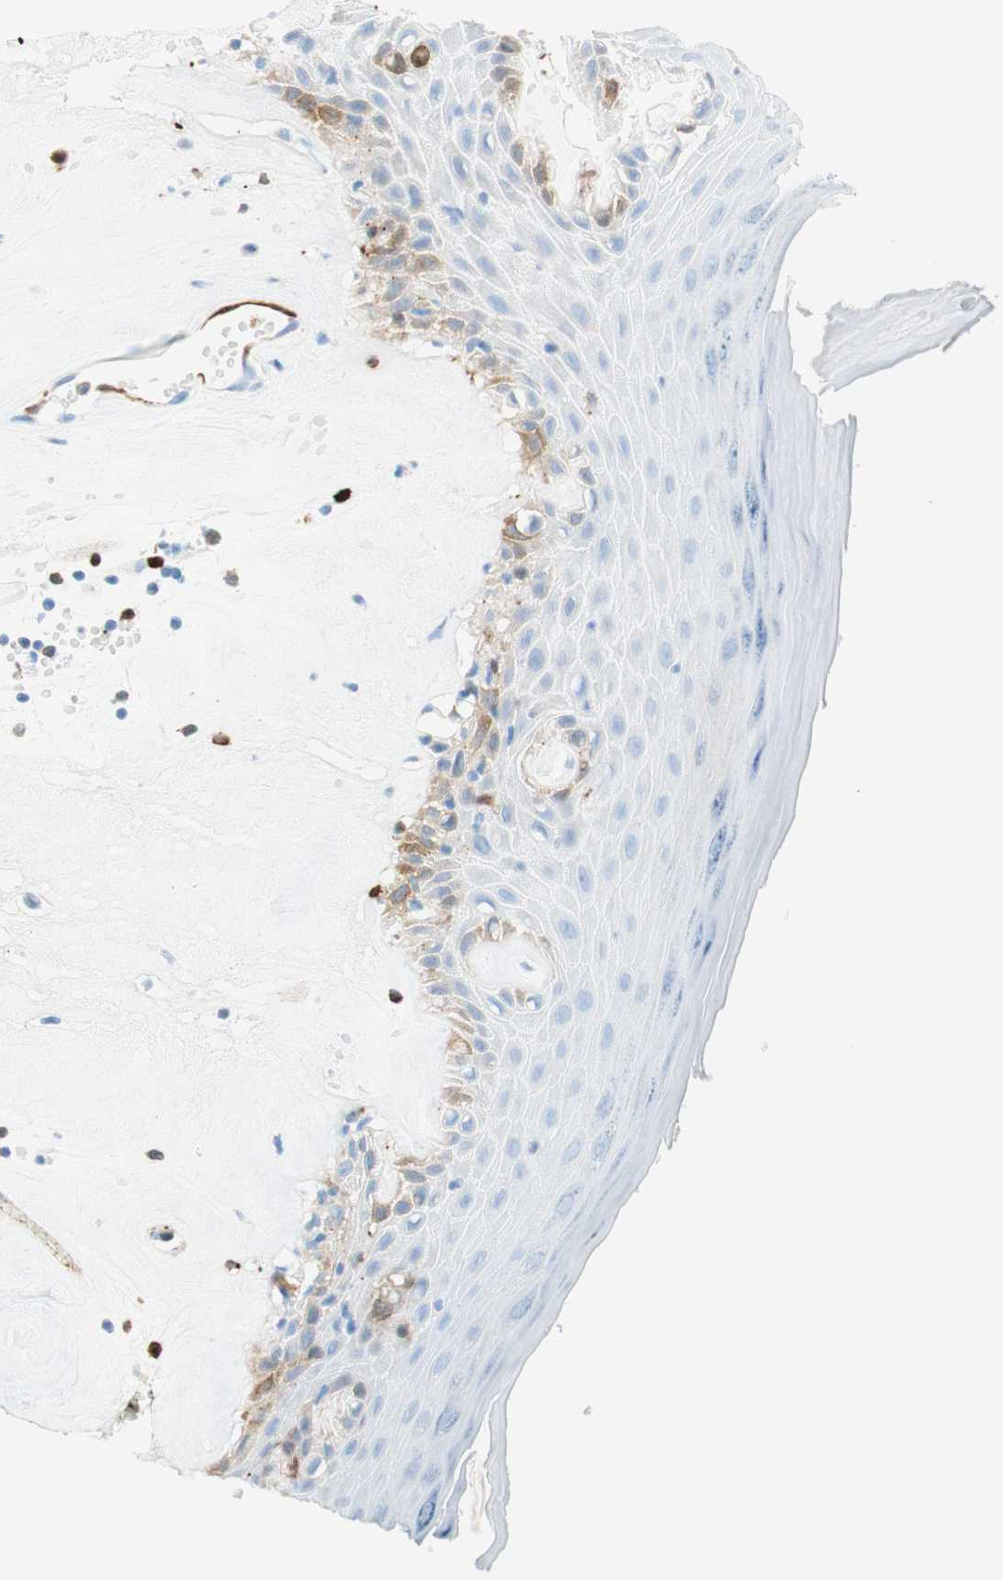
{"staining": {"intensity": "strong", "quantity": "<25%", "location": "cytoplasmic/membranous"}, "tissue": "skin", "cell_type": "Epidermal cells", "image_type": "normal", "snomed": [{"axis": "morphology", "description": "Normal tissue, NOS"}, {"axis": "morphology", "description": "Inflammation, NOS"}, {"axis": "topography", "description": "Vulva"}], "caption": "Immunohistochemistry (IHC) micrograph of unremarkable skin: human skin stained using IHC displays medium levels of strong protein expression localized specifically in the cytoplasmic/membranous of epidermal cells, appearing as a cytoplasmic/membranous brown color.", "gene": "STMN1", "patient": {"sex": "female", "age": 84}}